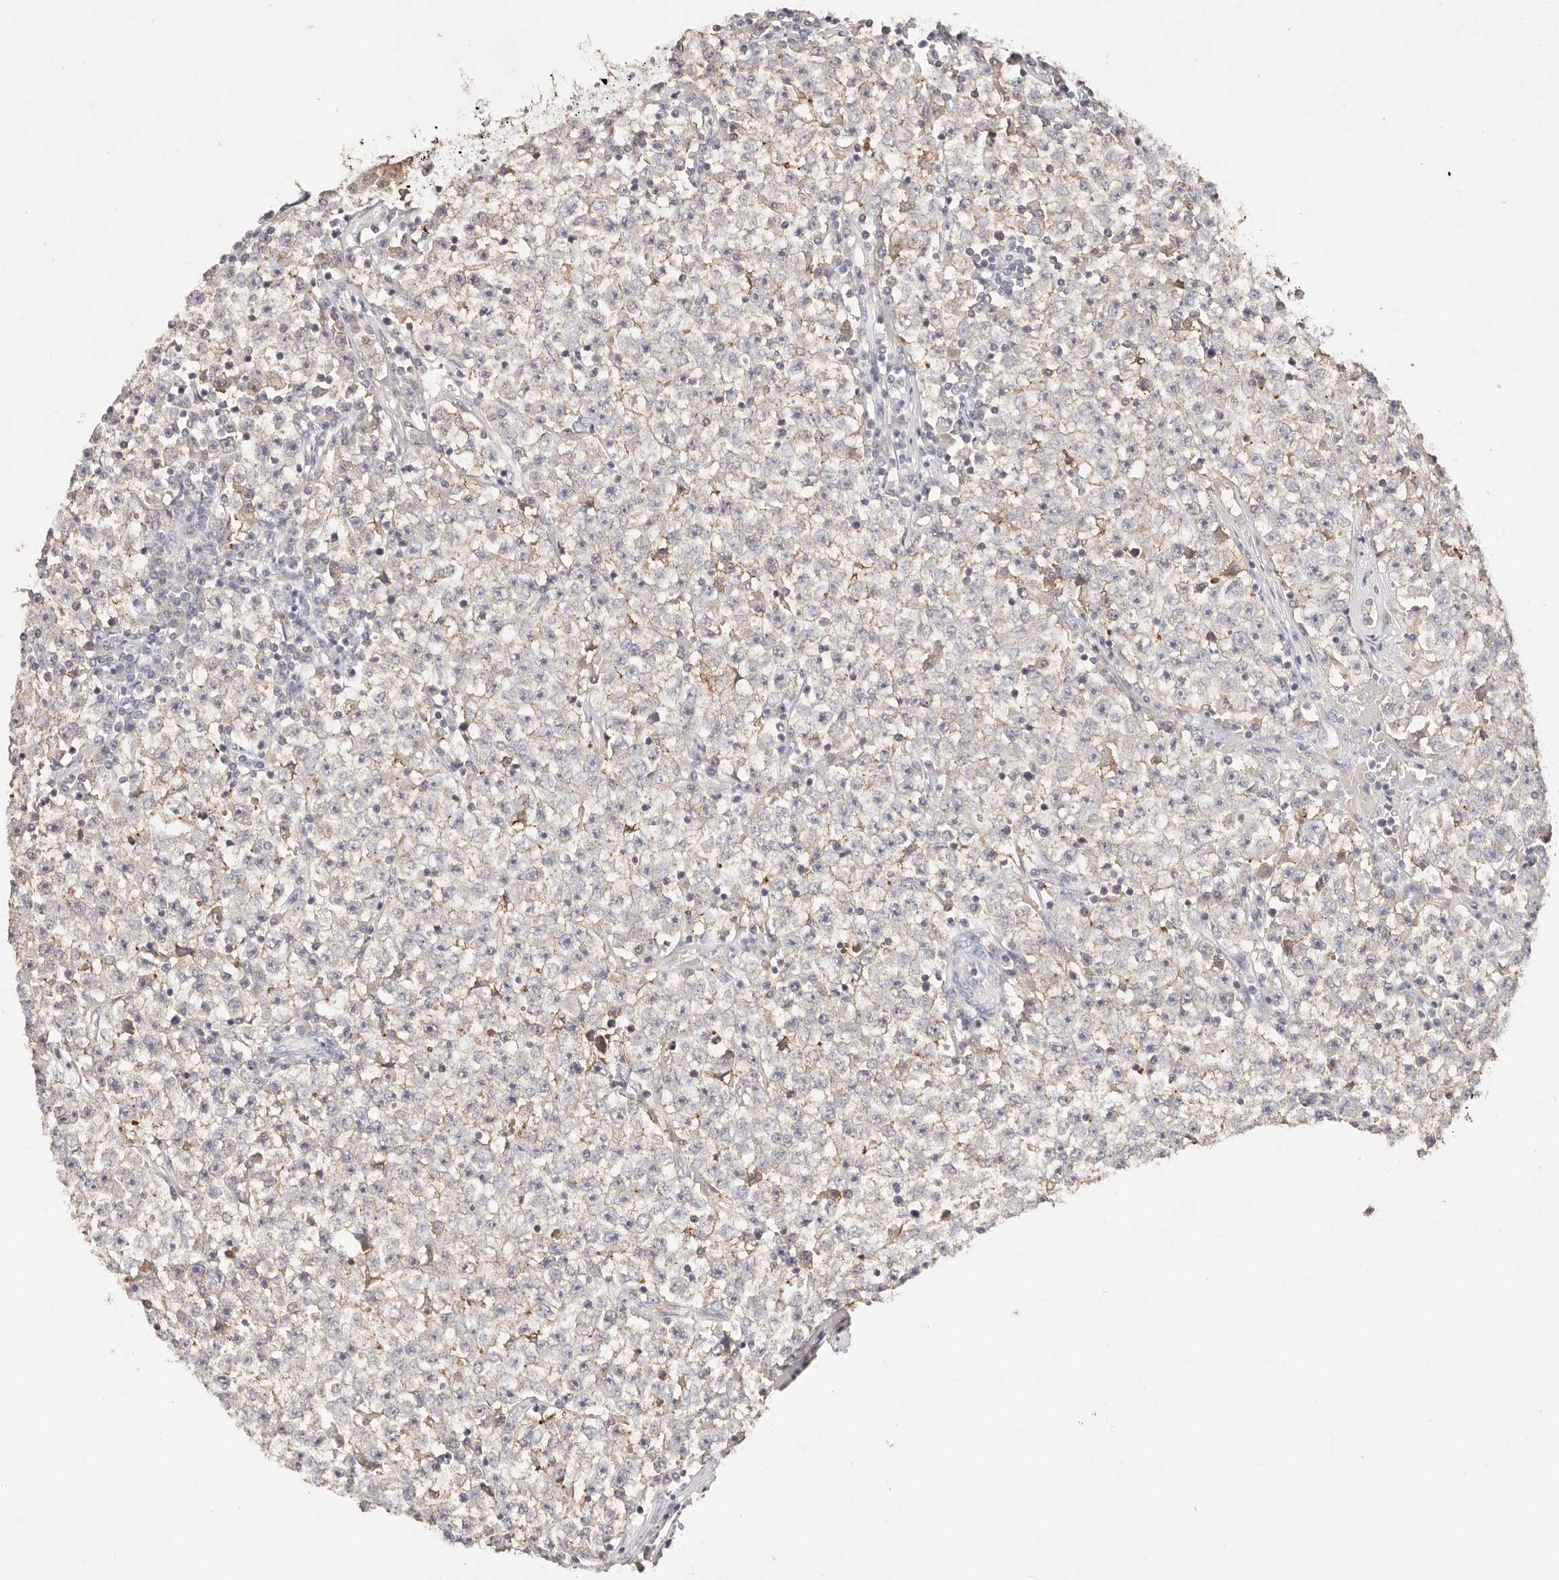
{"staining": {"intensity": "weak", "quantity": "25%-75%", "location": "cytoplasmic/membranous"}, "tissue": "testis cancer", "cell_type": "Tumor cells", "image_type": "cancer", "snomed": [{"axis": "morphology", "description": "Seminoma, NOS"}, {"axis": "topography", "description": "Testis"}], "caption": "Immunohistochemical staining of human seminoma (testis) displays weak cytoplasmic/membranous protein expression in approximately 25%-75% of tumor cells.", "gene": "CXADR", "patient": {"sex": "male", "age": 22}}